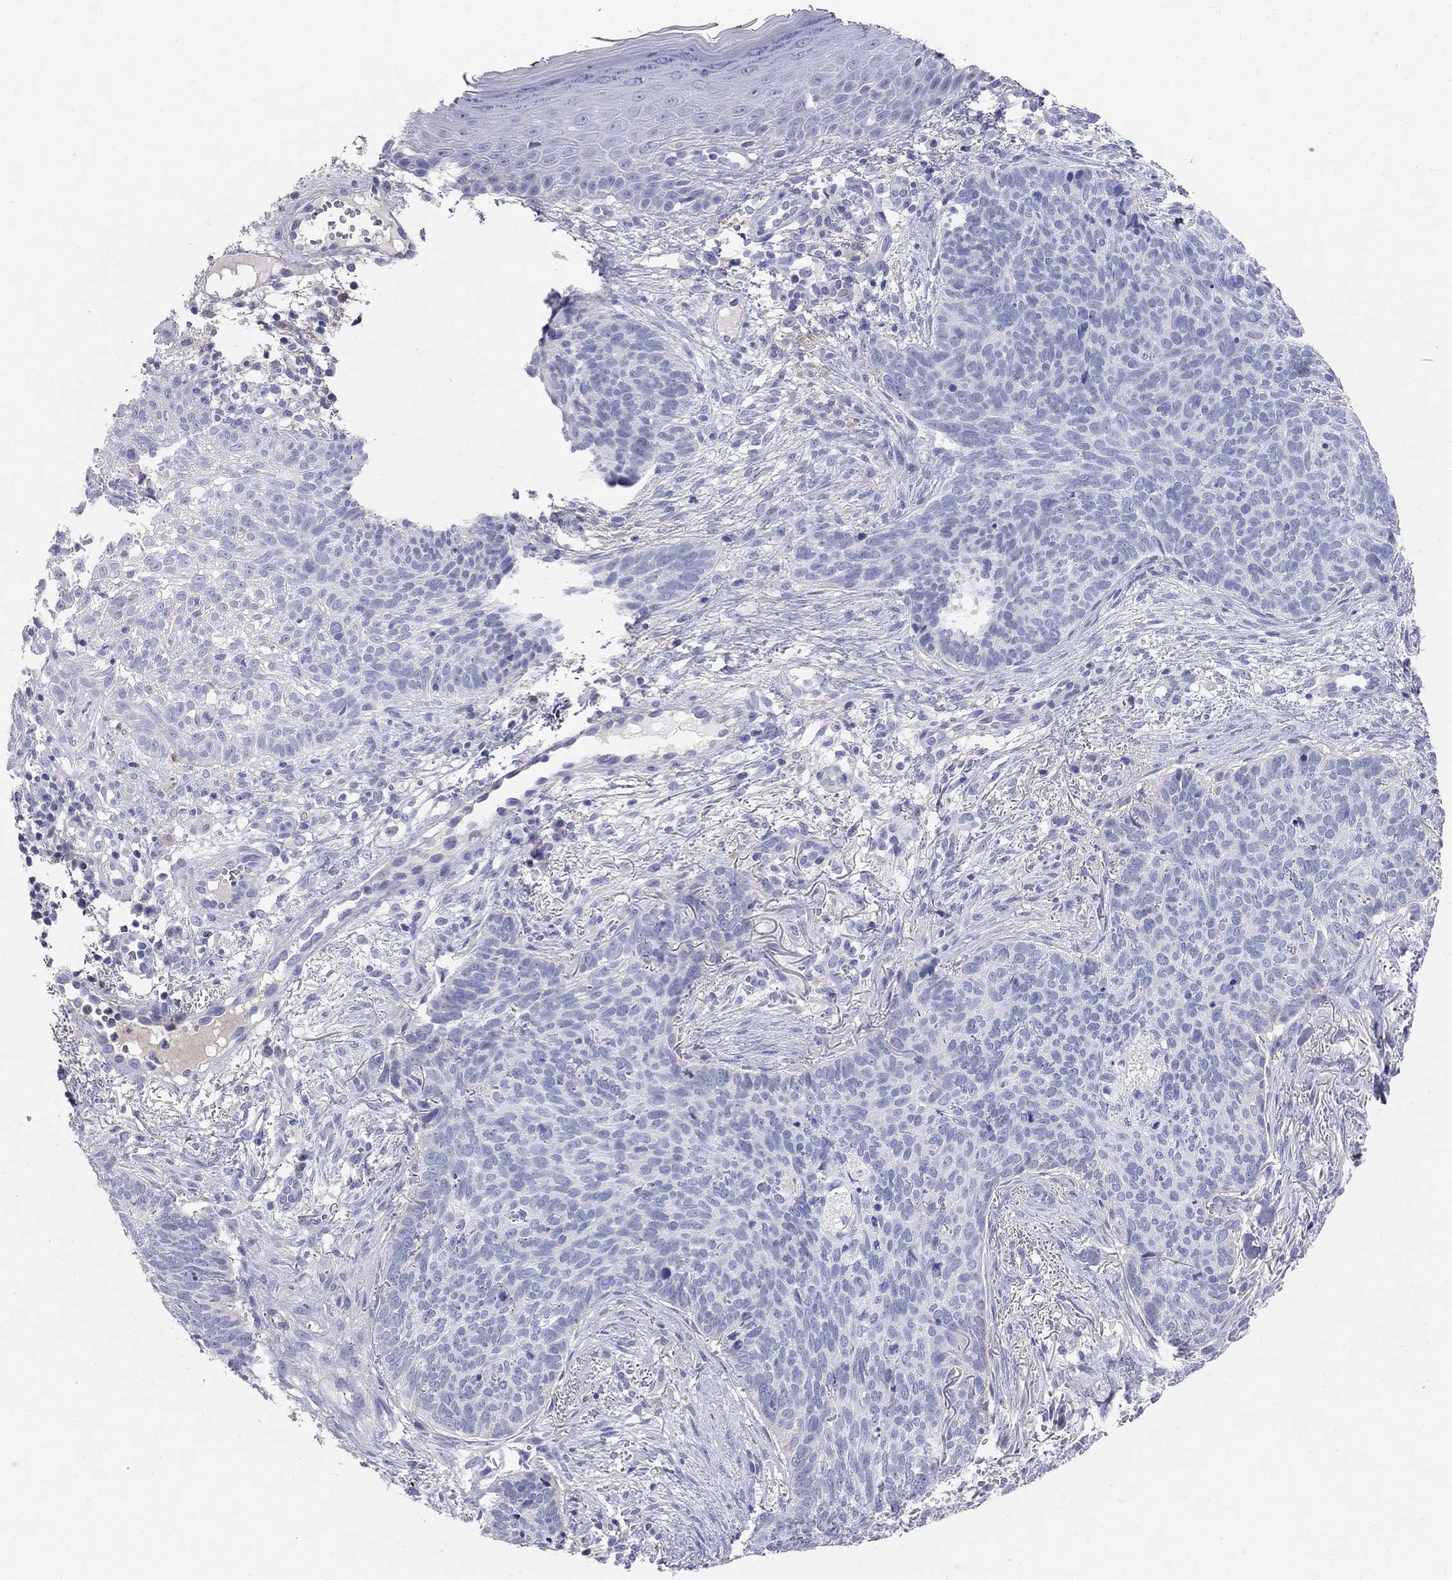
{"staining": {"intensity": "negative", "quantity": "none", "location": "none"}, "tissue": "skin cancer", "cell_type": "Tumor cells", "image_type": "cancer", "snomed": [{"axis": "morphology", "description": "Basal cell carcinoma"}, {"axis": "topography", "description": "Skin"}], "caption": "Immunohistochemical staining of human basal cell carcinoma (skin) reveals no significant expression in tumor cells.", "gene": "AOX1", "patient": {"sex": "male", "age": 64}}